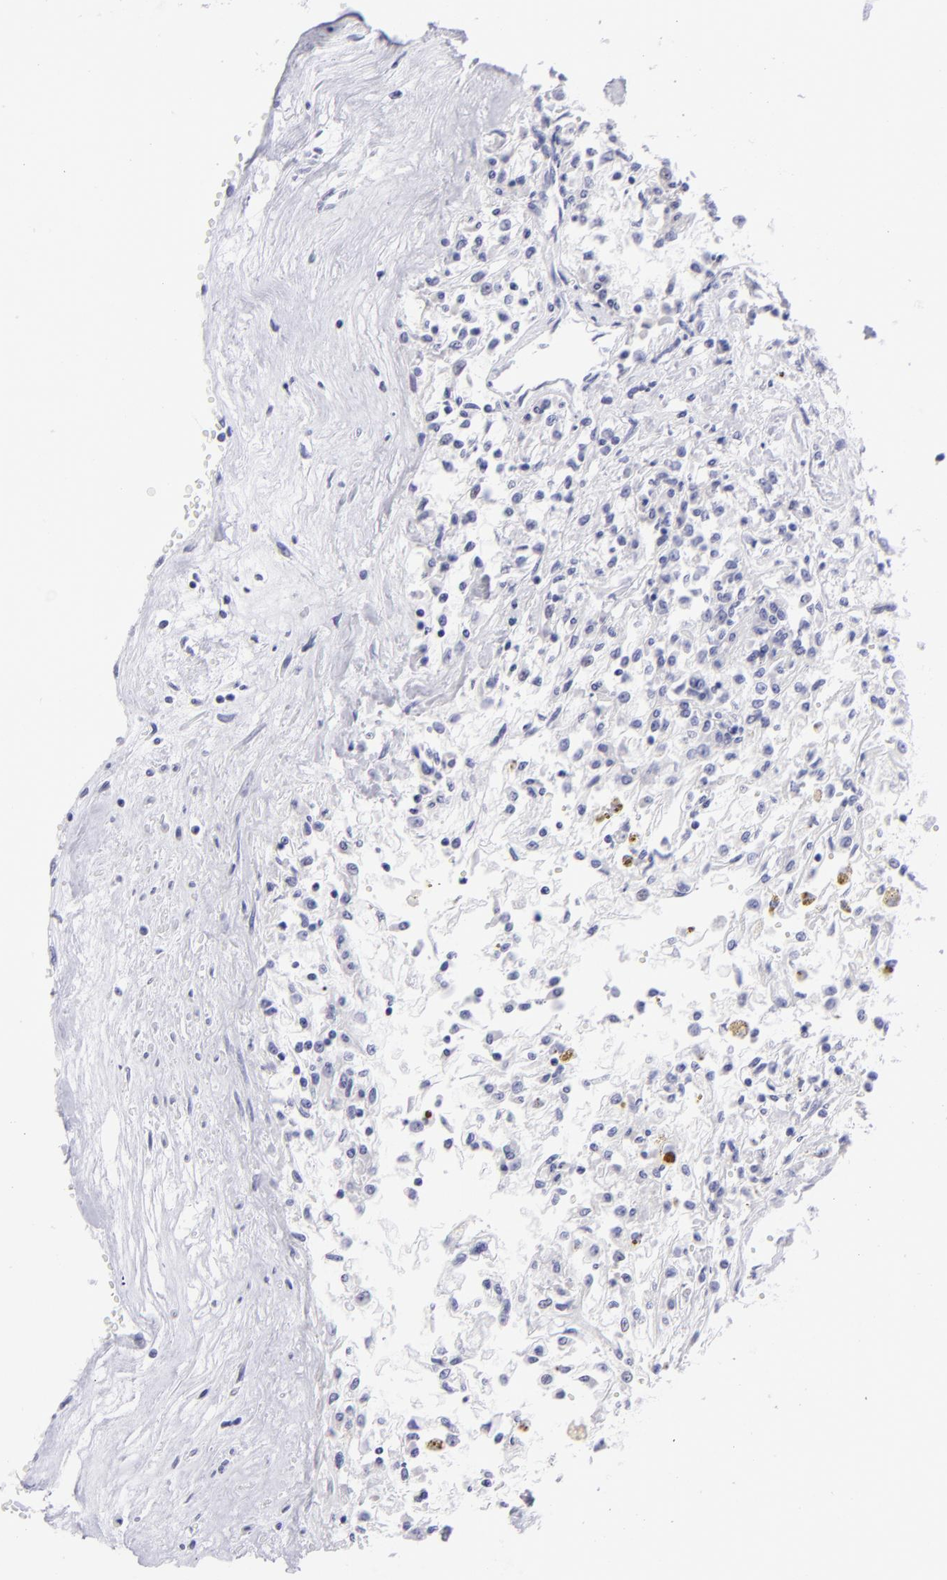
{"staining": {"intensity": "negative", "quantity": "none", "location": "none"}, "tissue": "renal cancer", "cell_type": "Tumor cells", "image_type": "cancer", "snomed": [{"axis": "morphology", "description": "Adenocarcinoma, NOS"}, {"axis": "topography", "description": "Kidney"}], "caption": "High magnification brightfield microscopy of adenocarcinoma (renal) stained with DAB (3,3'-diaminobenzidine) (brown) and counterstained with hematoxylin (blue): tumor cells show no significant positivity. (IHC, brightfield microscopy, high magnification).", "gene": "SLC1A2", "patient": {"sex": "male", "age": 78}}